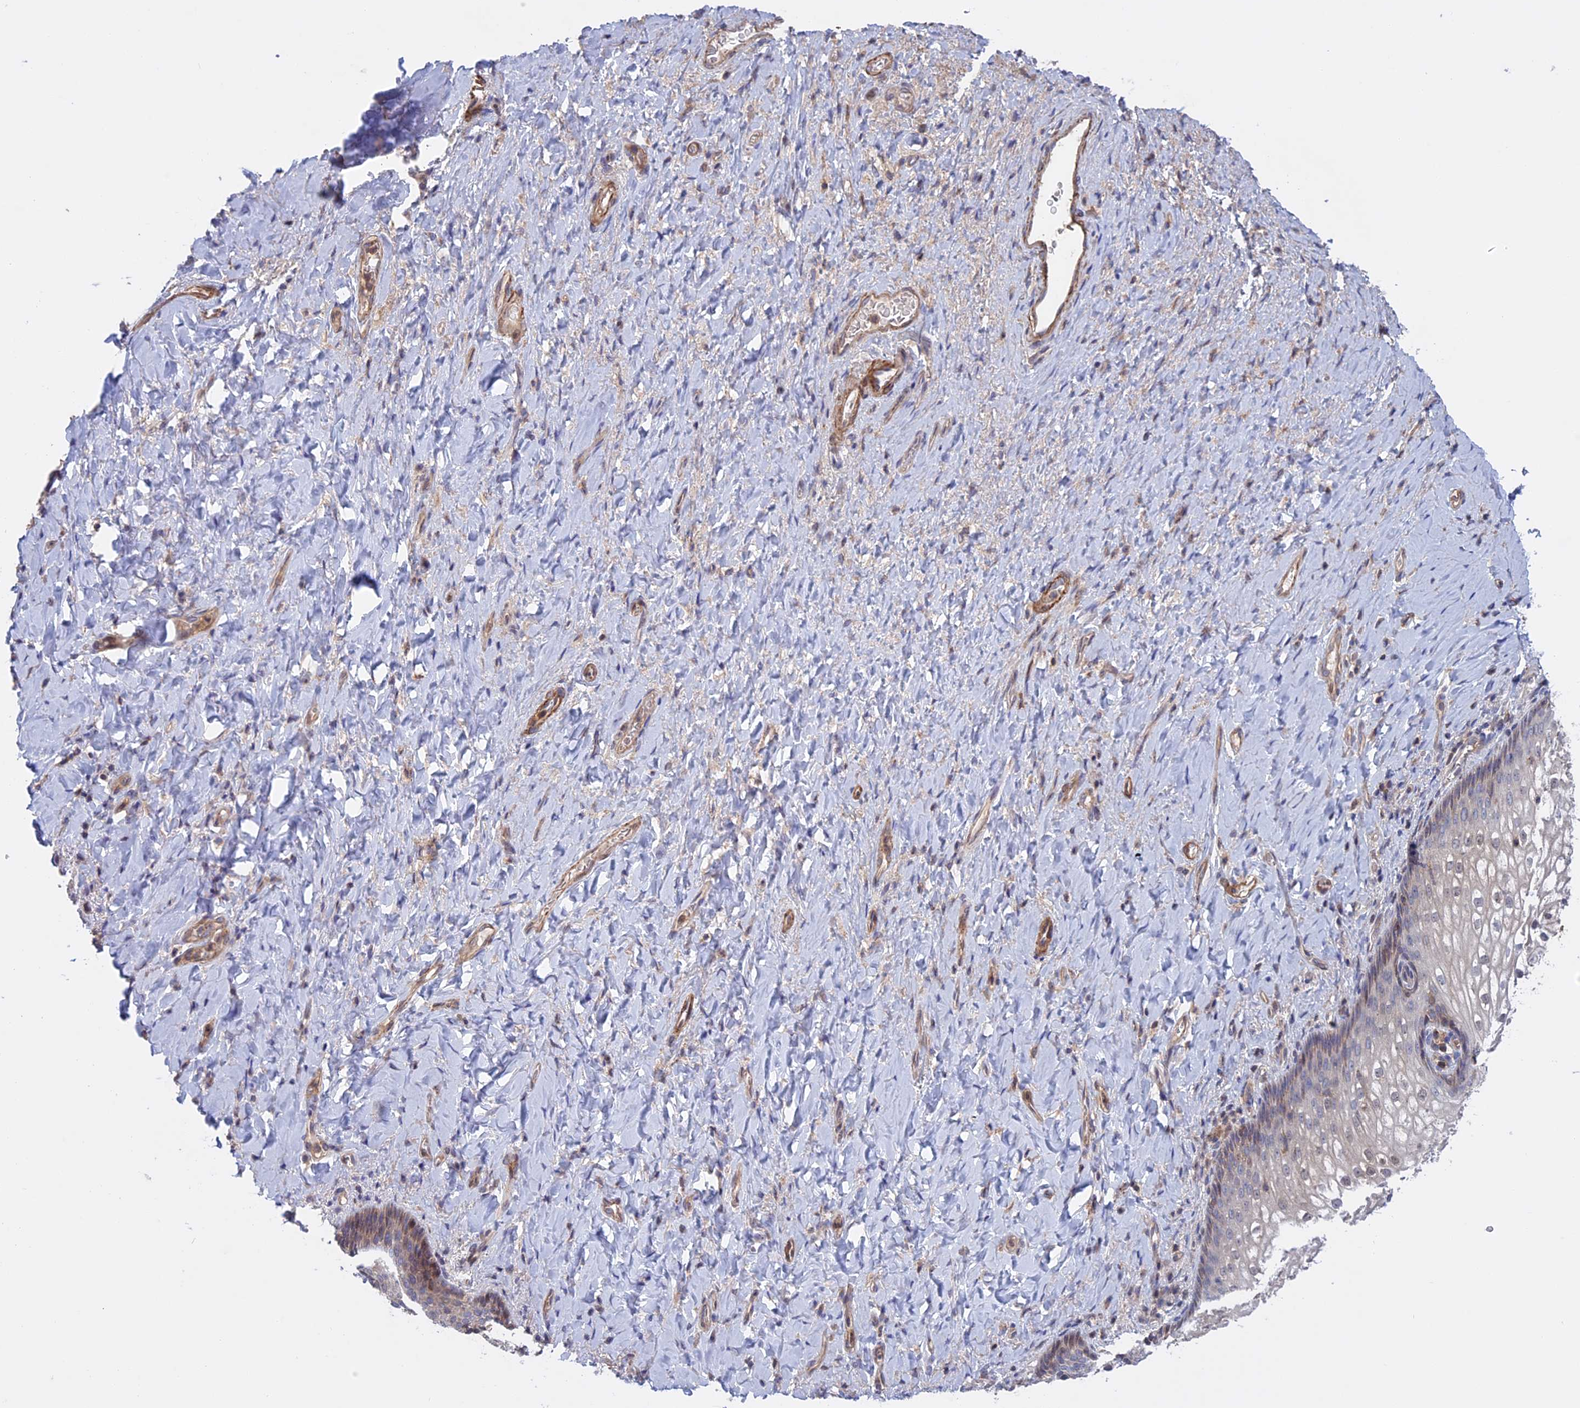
{"staining": {"intensity": "weak", "quantity": "<25%", "location": "cytoplasmic/membranous"}, "tissue": "vagina", "cell_type": "Squamous epithelial cells", "image_type": "normal", "snomed": [{"axis": "morphology", "description": "Normal tissue, NOS"}, {"axis": "topography", "description": "Vagina"}], "caption": "The immunohistochemistry (IHC) histopathology image has no significant staining in squamous epithelial cells of vagina.", "gene": "LYPD5", "patient": {"sex": "female", "age": 60}}